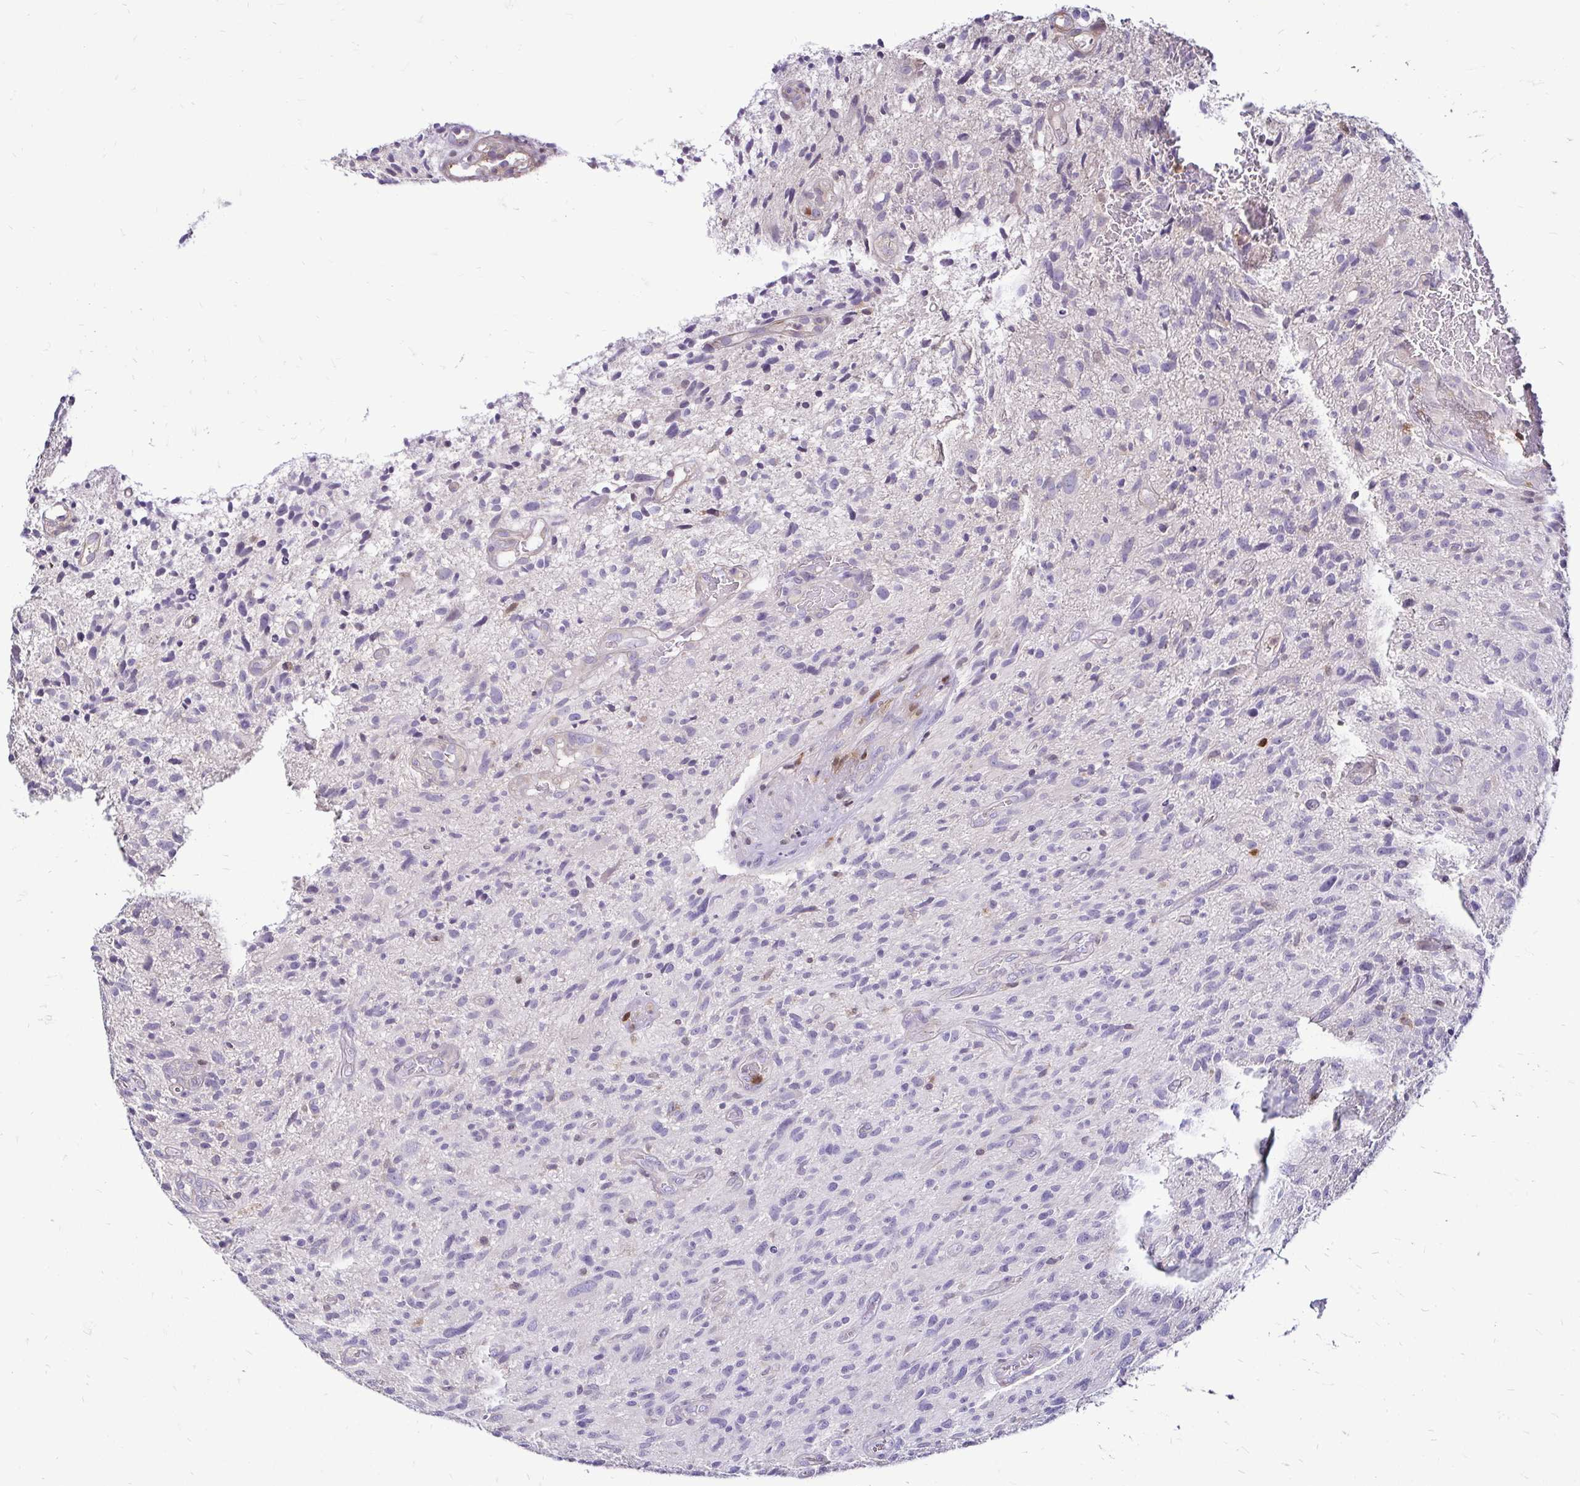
{"staining": {"intensity": "negative", "quantity": "none", "location": "none"}, "tissue": "glioma", "cell_type": "Tumor cells", "image_type": "cancer", "snomed": [{"axis": "morphology", "description": "Glioma, malignant, High grade"}, {"axis": "topography", "description": "Brain"}], "caption": "Tumor cells show no significant protein positivity in malignant high-grade glioma.", "gene": "ZFP1", "patient": {"sex": "male", "age": 75}}